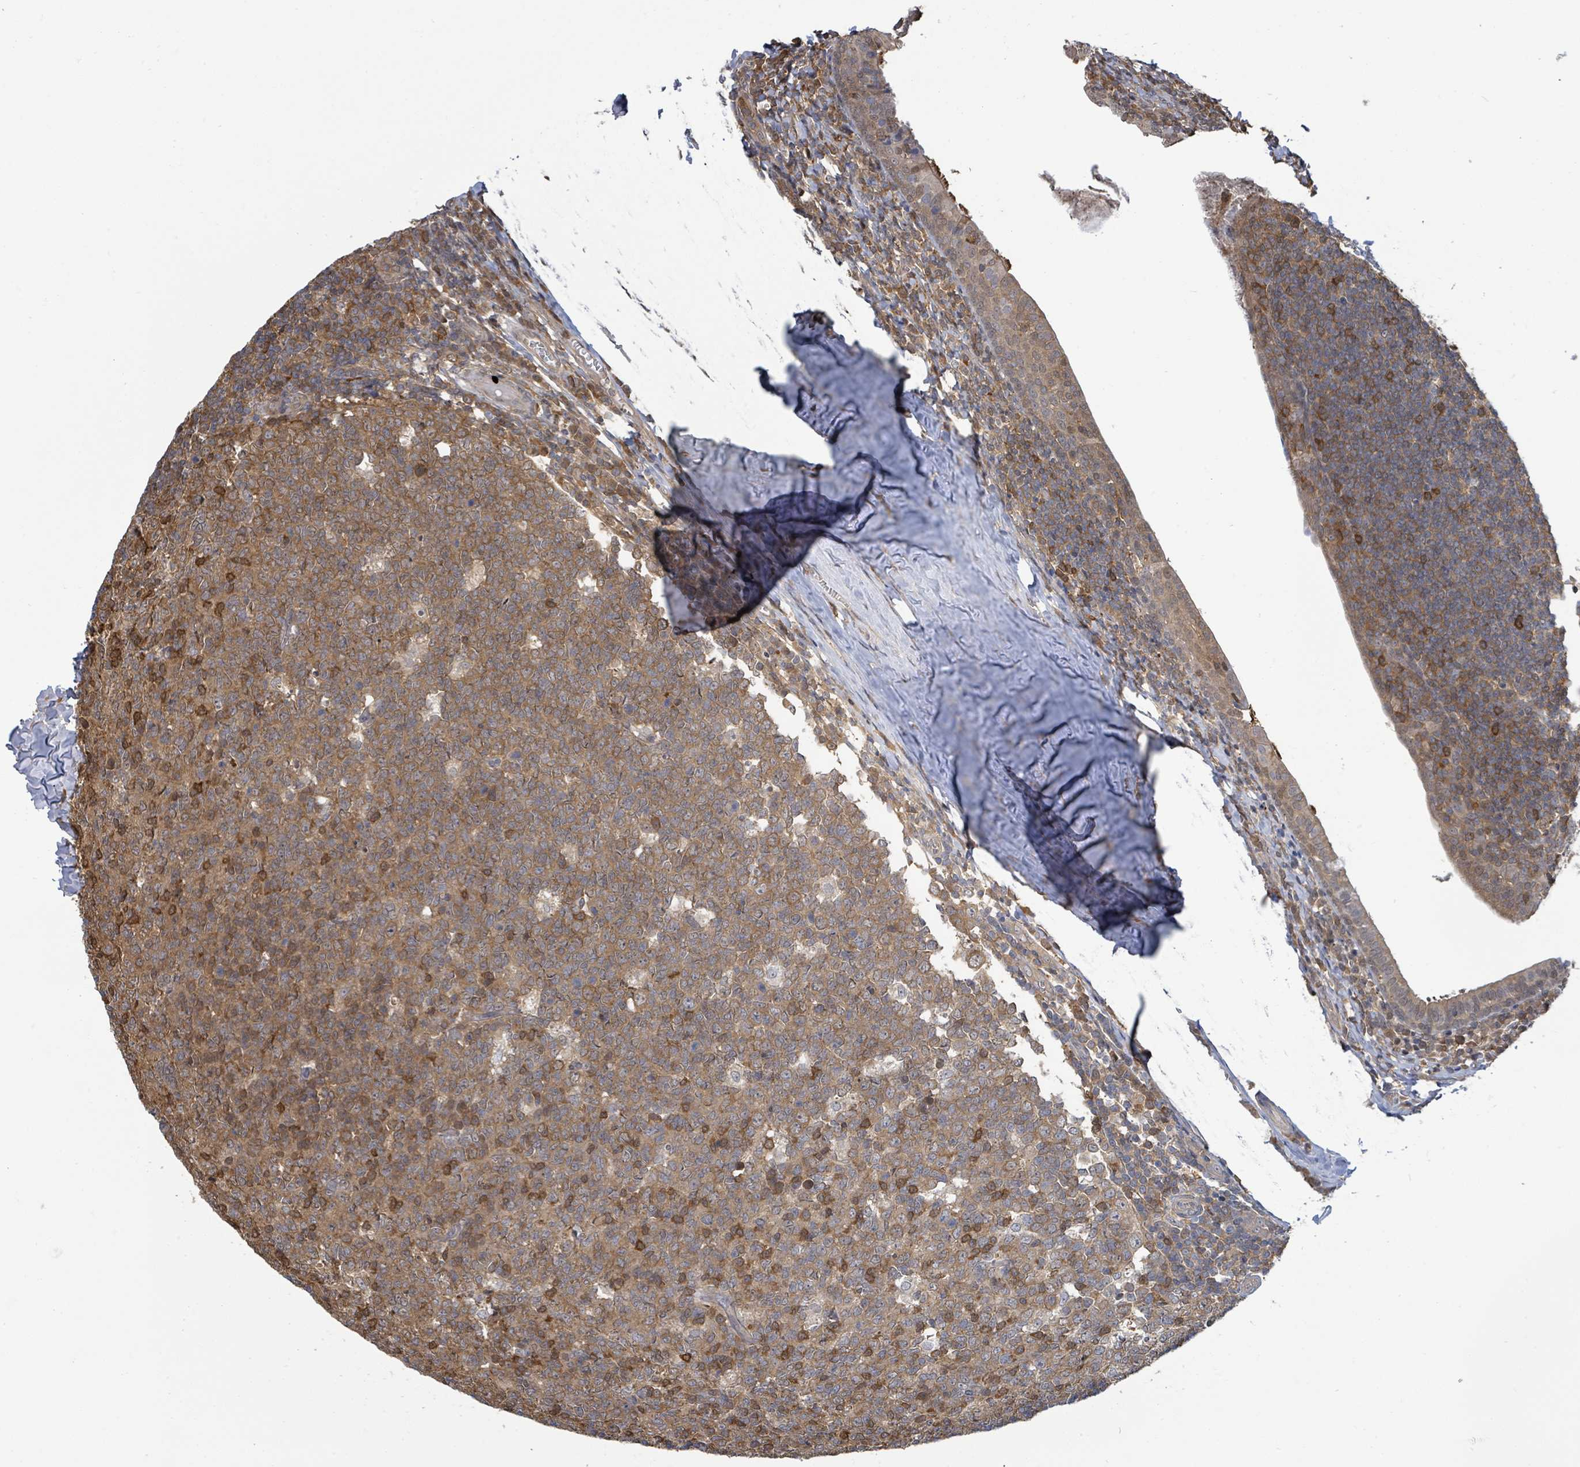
{"staining": {"intensity": "moderate", "quantity": "25%-75%", "location": "cytoplasmic/membranous"}, "tissue": "tonsil", "cell_type": "Germinal center cells", "image_type": "normal", "snomed": [{"axis": "morphology", "description": "Normal tissue, NOS"}, {"axis": "topography", "description": "Tonsil"}], "caption": "Immunohistochemical staining of benign human tonsil reveals medium levels of moderate cytoplasmic/membranous expression in approximately 25%-75% of germinal center cells. (Brightfield microscopy of DAB IHC at high magnification).", "gene": "PGAM1", "patient": {"sex": "male", "age": 27}}